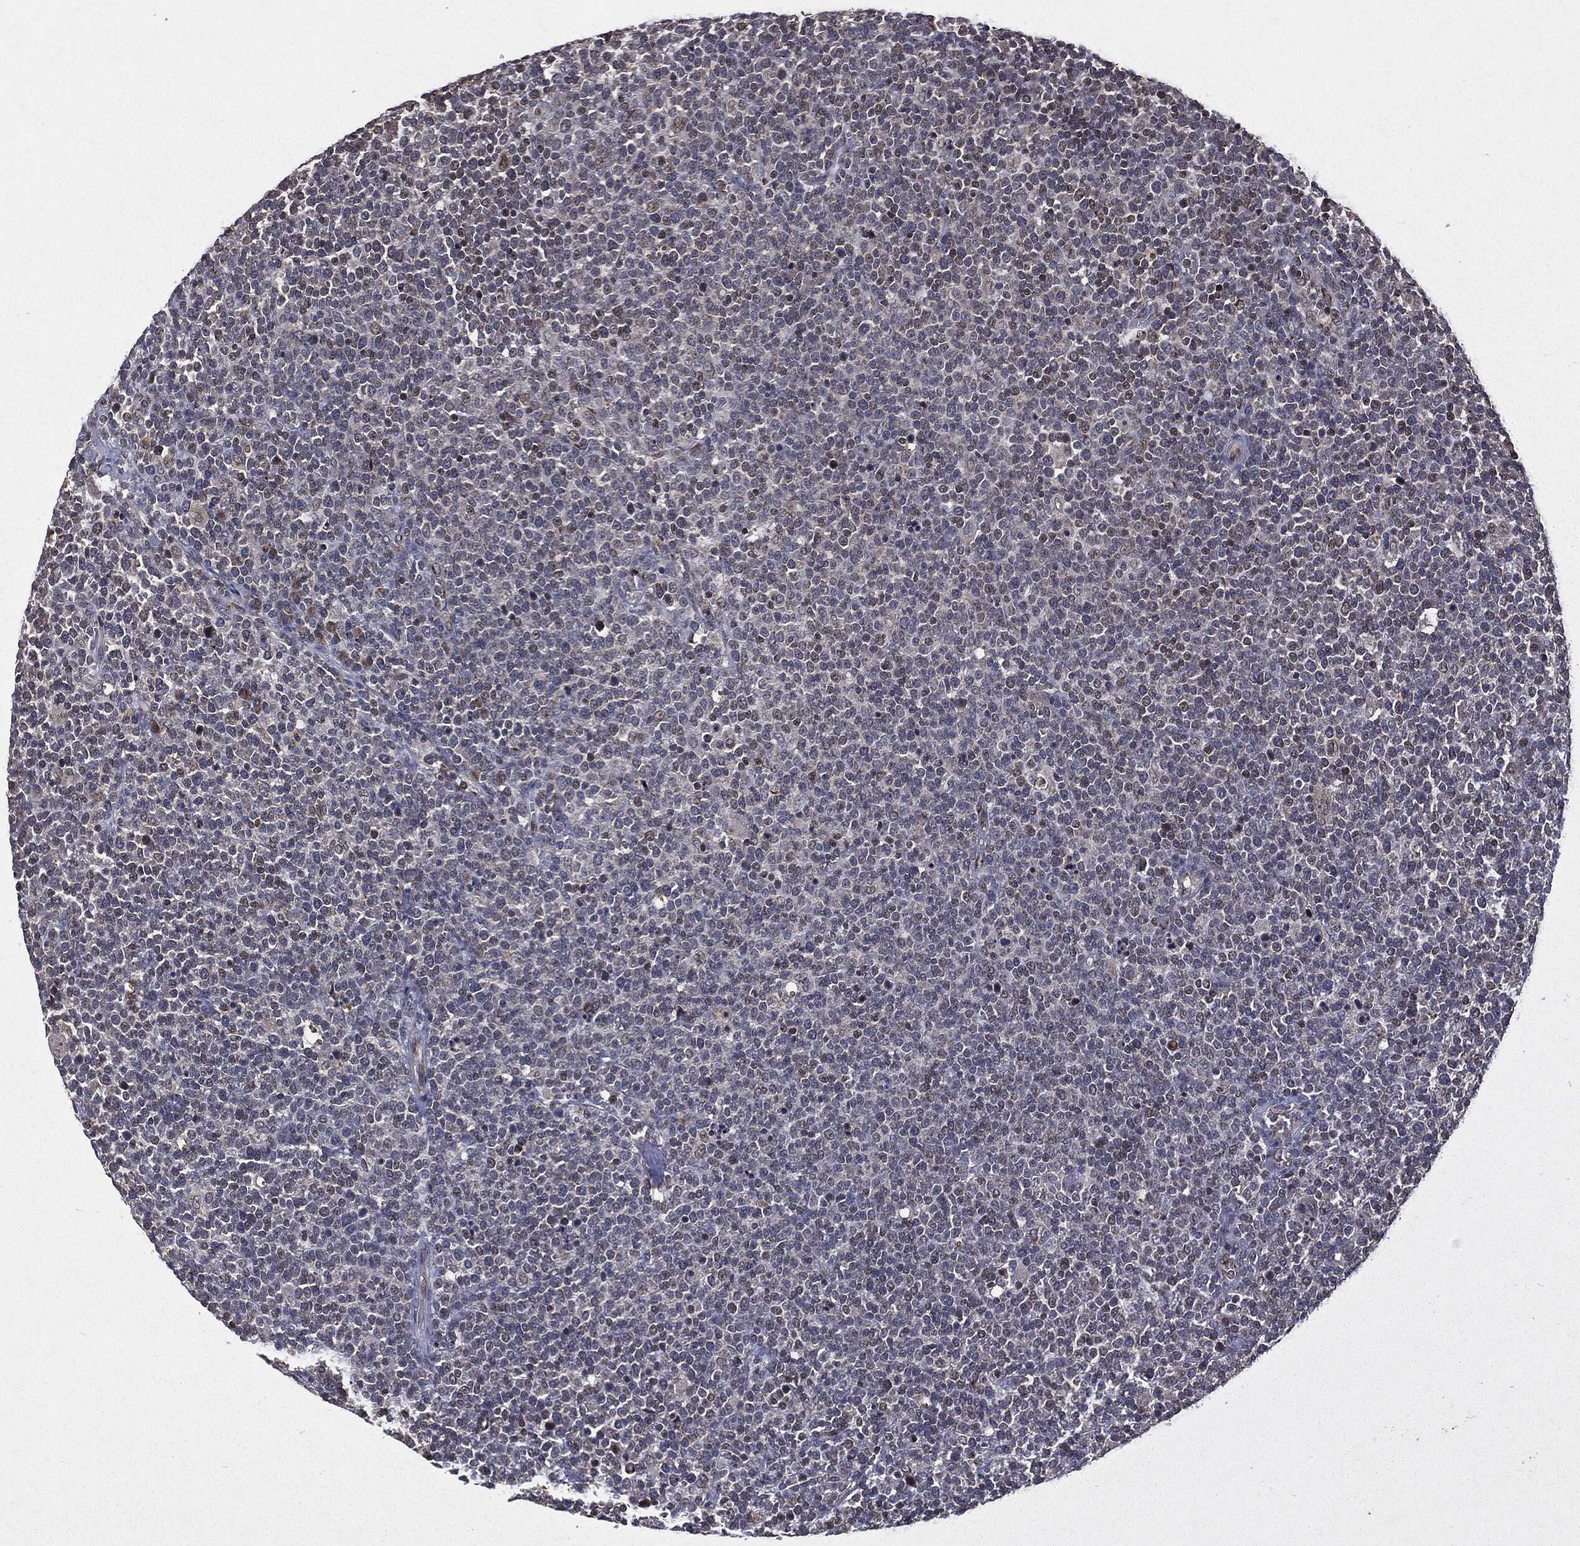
{"staining": {"intensity": "negative", "quantity": "none", "location": "none"}, "tissue": "lymphoma", "cell_type": "Tumor cells", "image_type": "cancer", "snomed": [{"axis": "morphology", "description": "Malignant lymphoma, non-Hodgkin's type, High grade"}, {"axis": "topography", "description": "Lymph node"}], "caption": "Histopathology image shows no protein positivity in tumor cells of high-grade malignant lymphoma, non-Hodgkin's type tissue. (Brightfield microscopy of DAB (3,3'-diaminobenzidine) immunohistochemistry at high magnification).", "gene": "PLPPR2", "patient": {"sex": "male", "age": 61}}